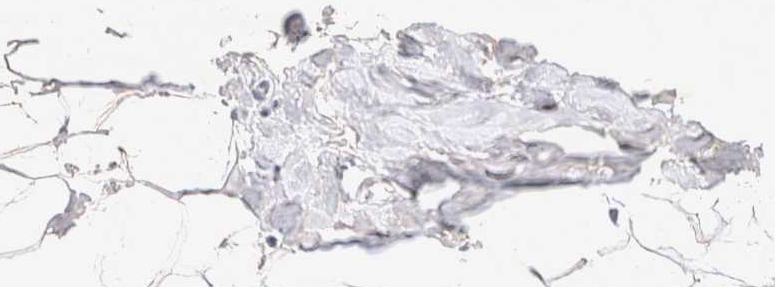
{"staining": {"intensity": "weak", "quantity": "25%-75%", "location": "cytoplasmic/membranous"}, "tissue": "adipose tissue", "cell_type": "Adipocytes", "image_type": "normal", "snomed": [{"axis": "morphology", "description": "Normal tissue, NOS"}, {"axis": "morphology", "description": "Fibrosis, NOS"}, {"axis": "topography", "description": "Breast"}, {"axis": "topography", "description": "Adipose tissue"}], "caption": "Weak cytoplasmic/membranous staining is present in approximately 25%-75% of adipocytes in normal adipose tissue.", "gene": "MRPL37", "patient": {"sex": "female", "age": 39}}